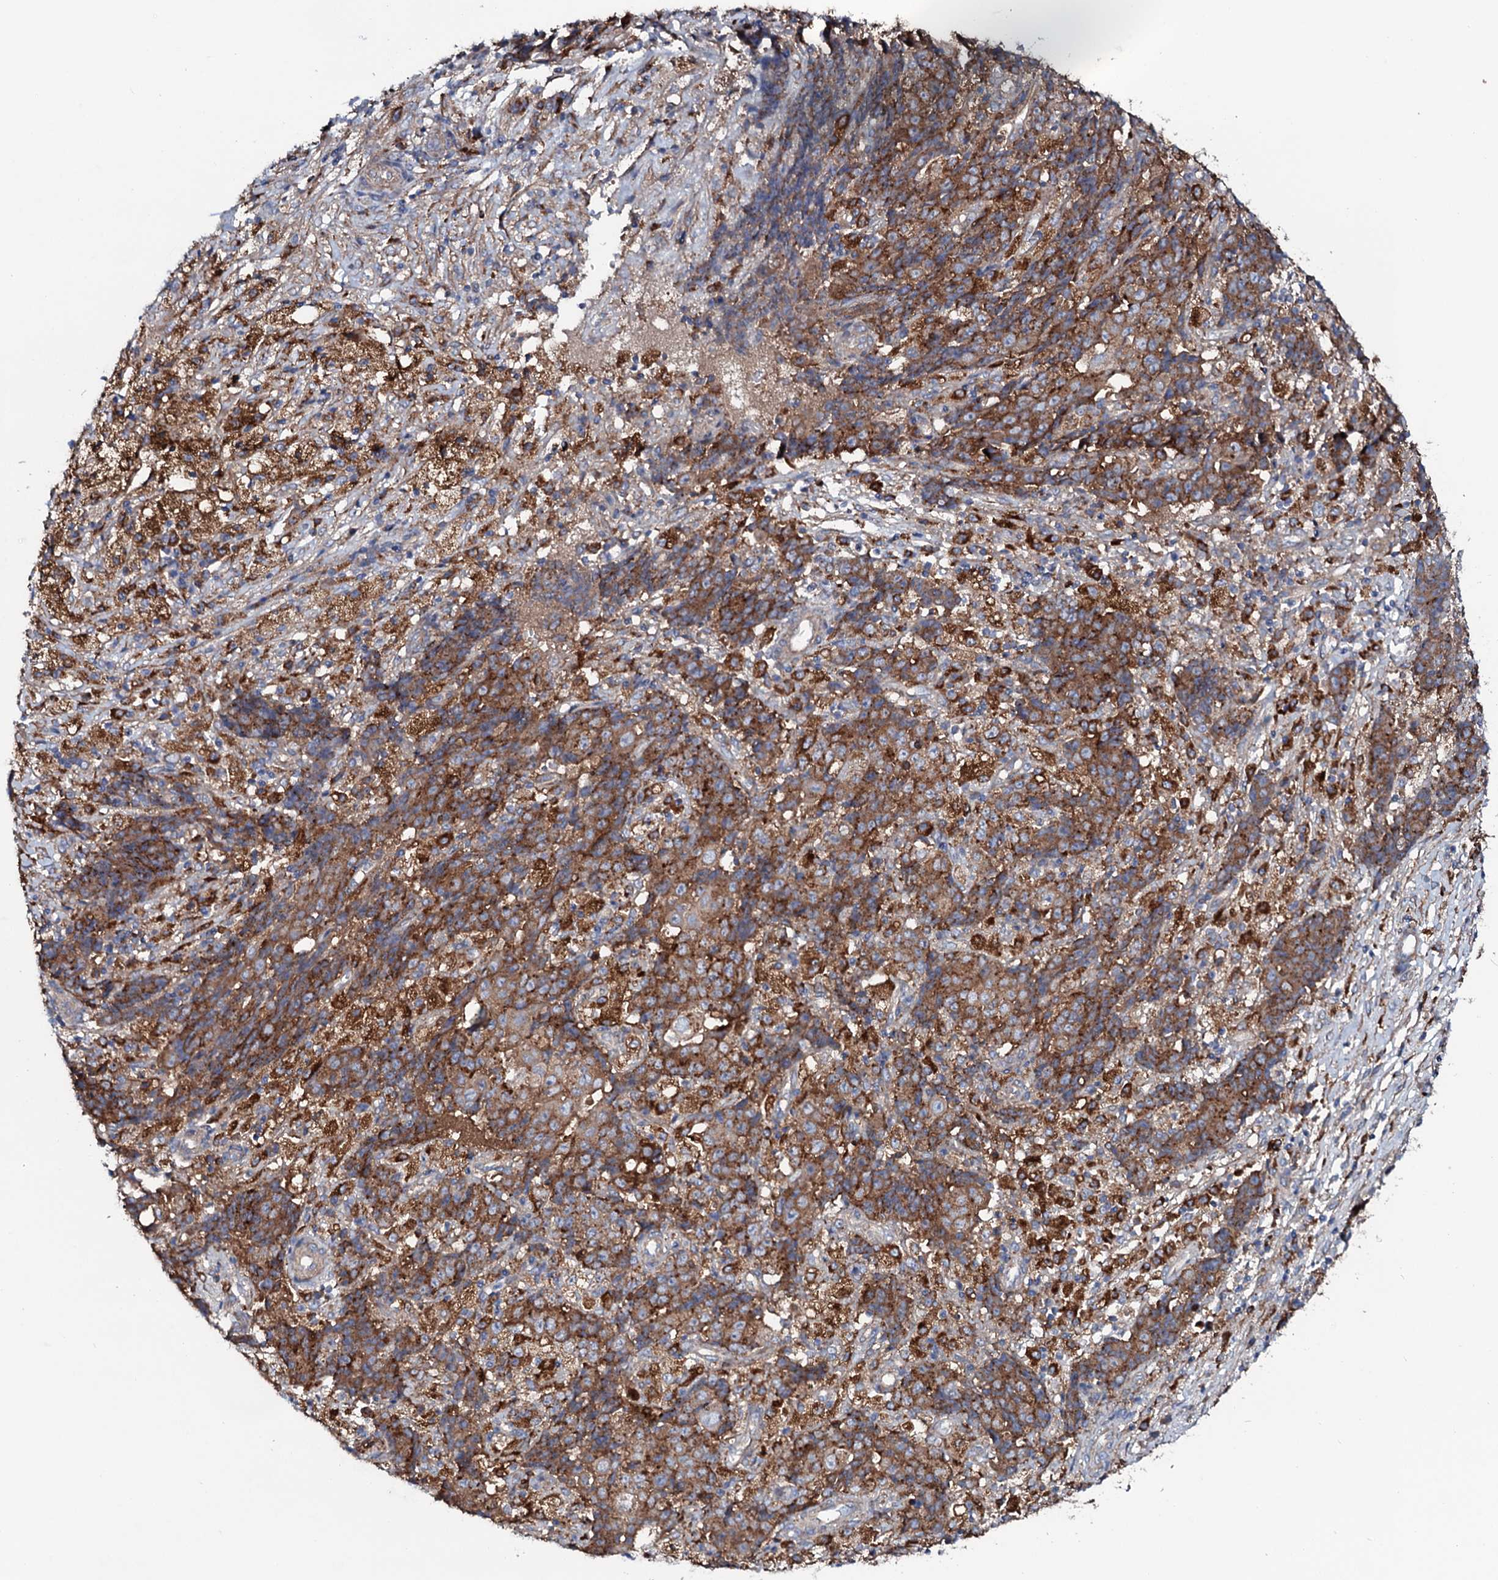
{"staining": {"intensity": "moderate", "quantity": ">75%", "location": "cytoplasmic/membranous"}, "tissue": "ovarian cancer", "cell_type": "Tumor cells", "image_type": "cancer", "snomed": [{"axis": "morphology", "description": "Carcinoma, endometroid"}, {"axis": "topography", "description": "Ovary"}], "caption": "DAB (3,3'-diaminobenzidine) immunohistochemical staining of endometroid carcinoma (ovarian) reveals moderate cytoplasmic/membranous protein positivity in approximately >75% of tumor cells. (Brightfield microscopy of DAB IHC at high magnification).", "gene": "P2RX4", "patient": {"sex": "female", "age": 42}}